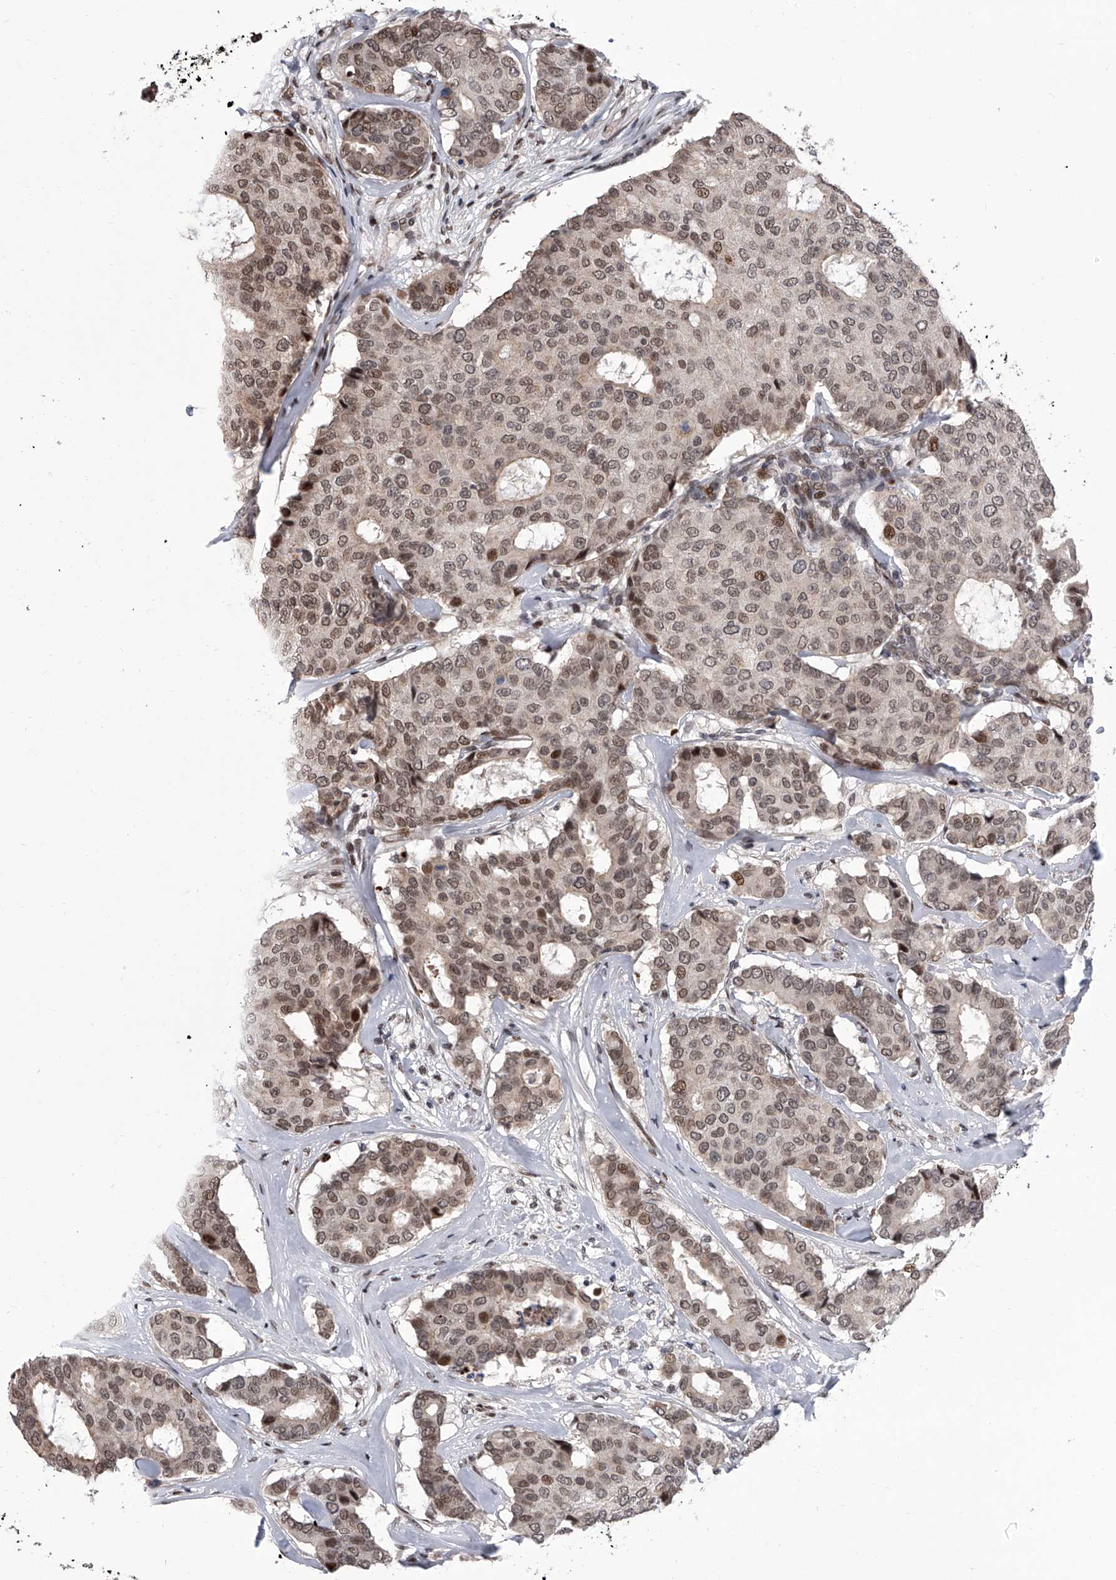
{"staining": {"intensity": "moderate", "quantity": ">75%", "location": "nuclear"}, "tissue": "breast cancer", "cell_type": "Tumor cells", "image_type": "cancer", "snomed": [{"axis": "morphology", "description": "Duct carcinoma"}, {"axis": "topography", "description": "Breast"}], "caption": "The micrograph displays immunohistochemical staining of invasive ductal carcinoma (breast). There is moderate nuclear staining is present in approximately >75% of tumor cells.", "gene": "ZNF426", "patient": {"sex": "female", "age": 75}}